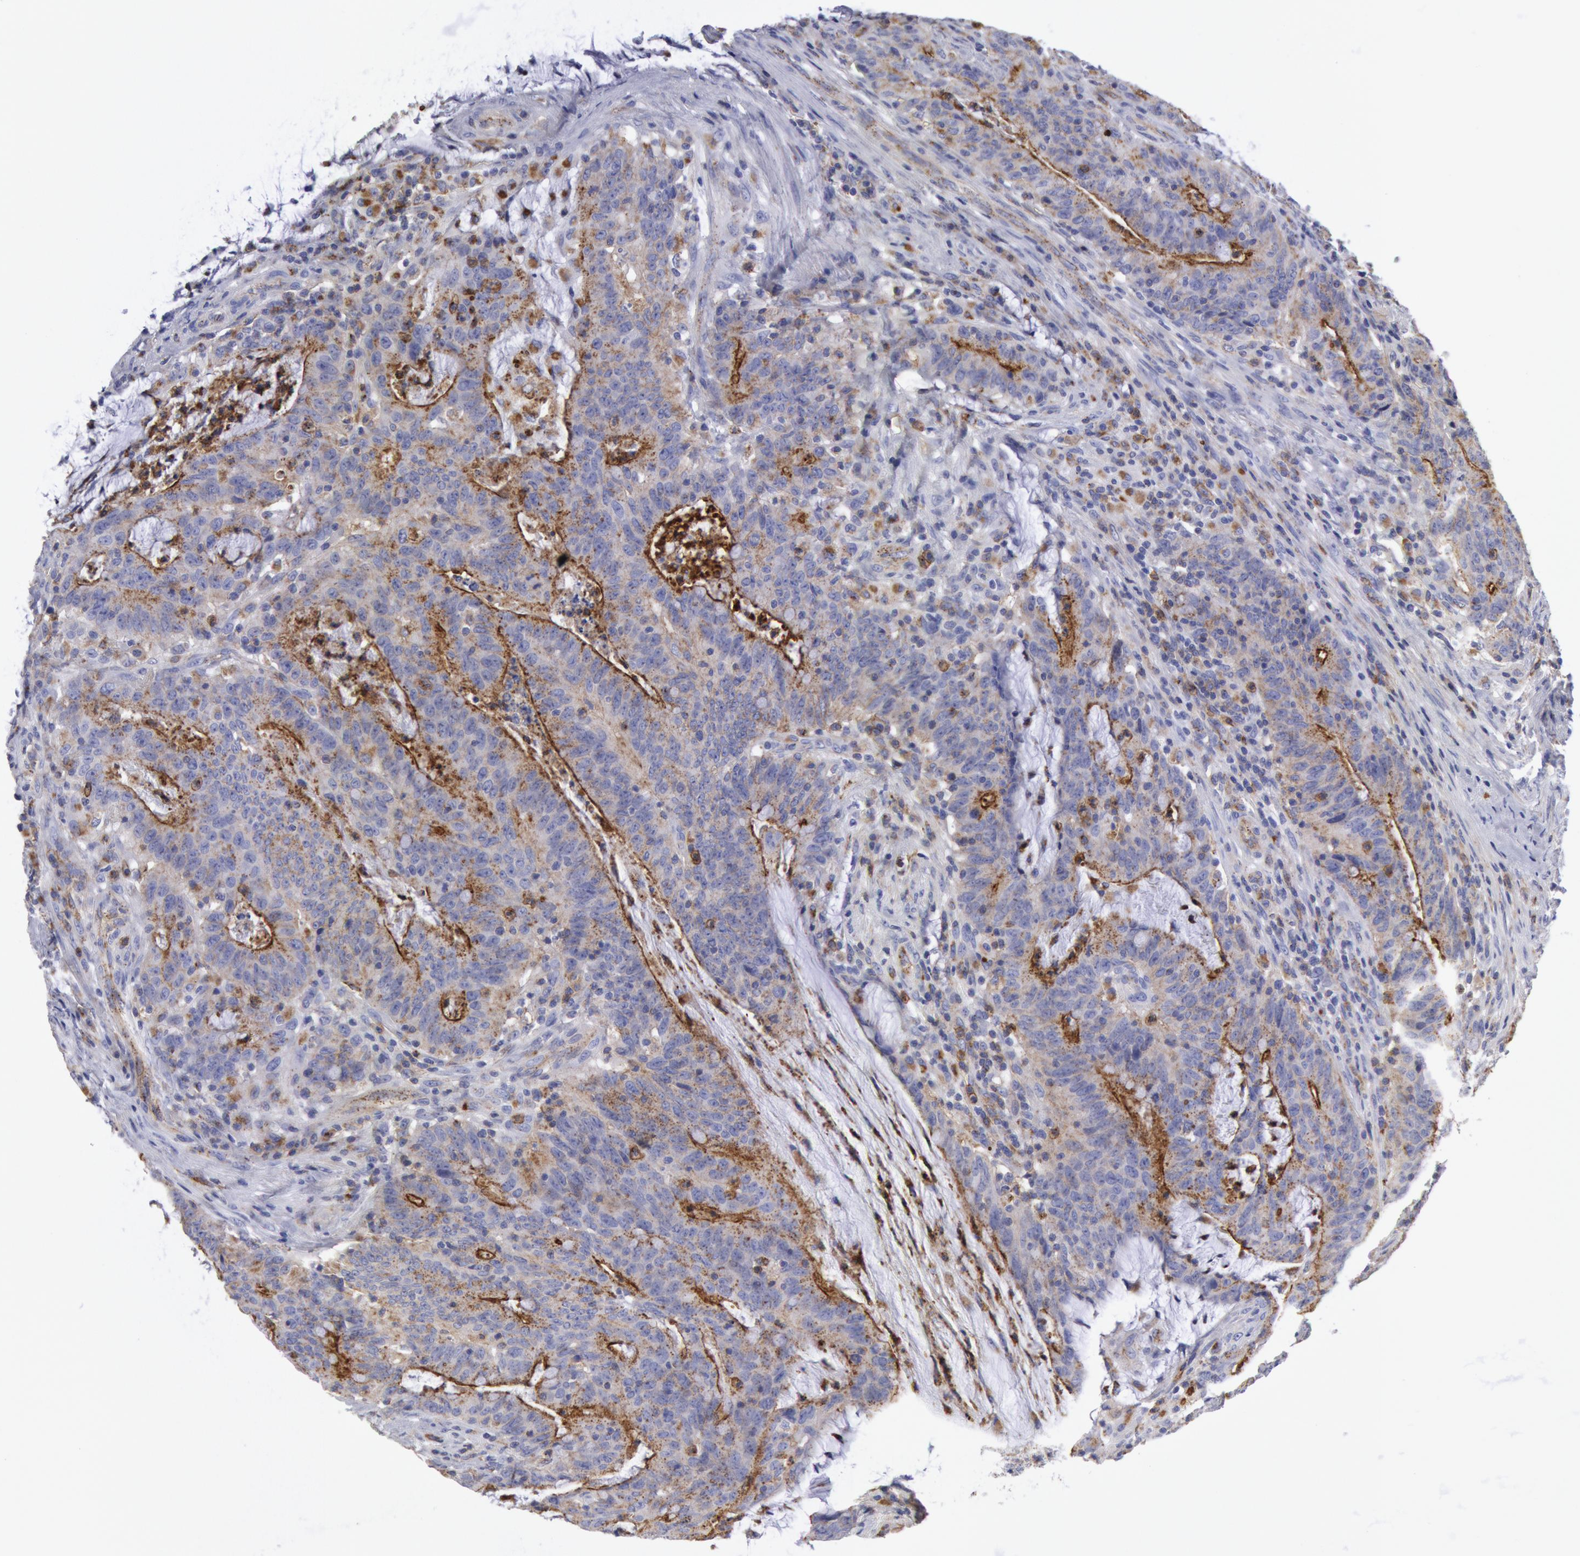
{"staining": {"intensity": "negative", "quantity": "none", "location": "none"}, "tissue": "colorectal cancer", "cell_type": "Tumor cells", "image_type": "cancer", "snomed": [{"axis": "morphology", "description": "Adenocarcinoma, NOS"}, {"axis": "topography", "description": "Colon"}], "caption": "A histopathology image of human colorectal cancer is negative for staining in tumor cells. (DAB immunohistochemistry, high magnification).", "gene": "FLOT1", "patient": {"sex": "male", "age": 54}}